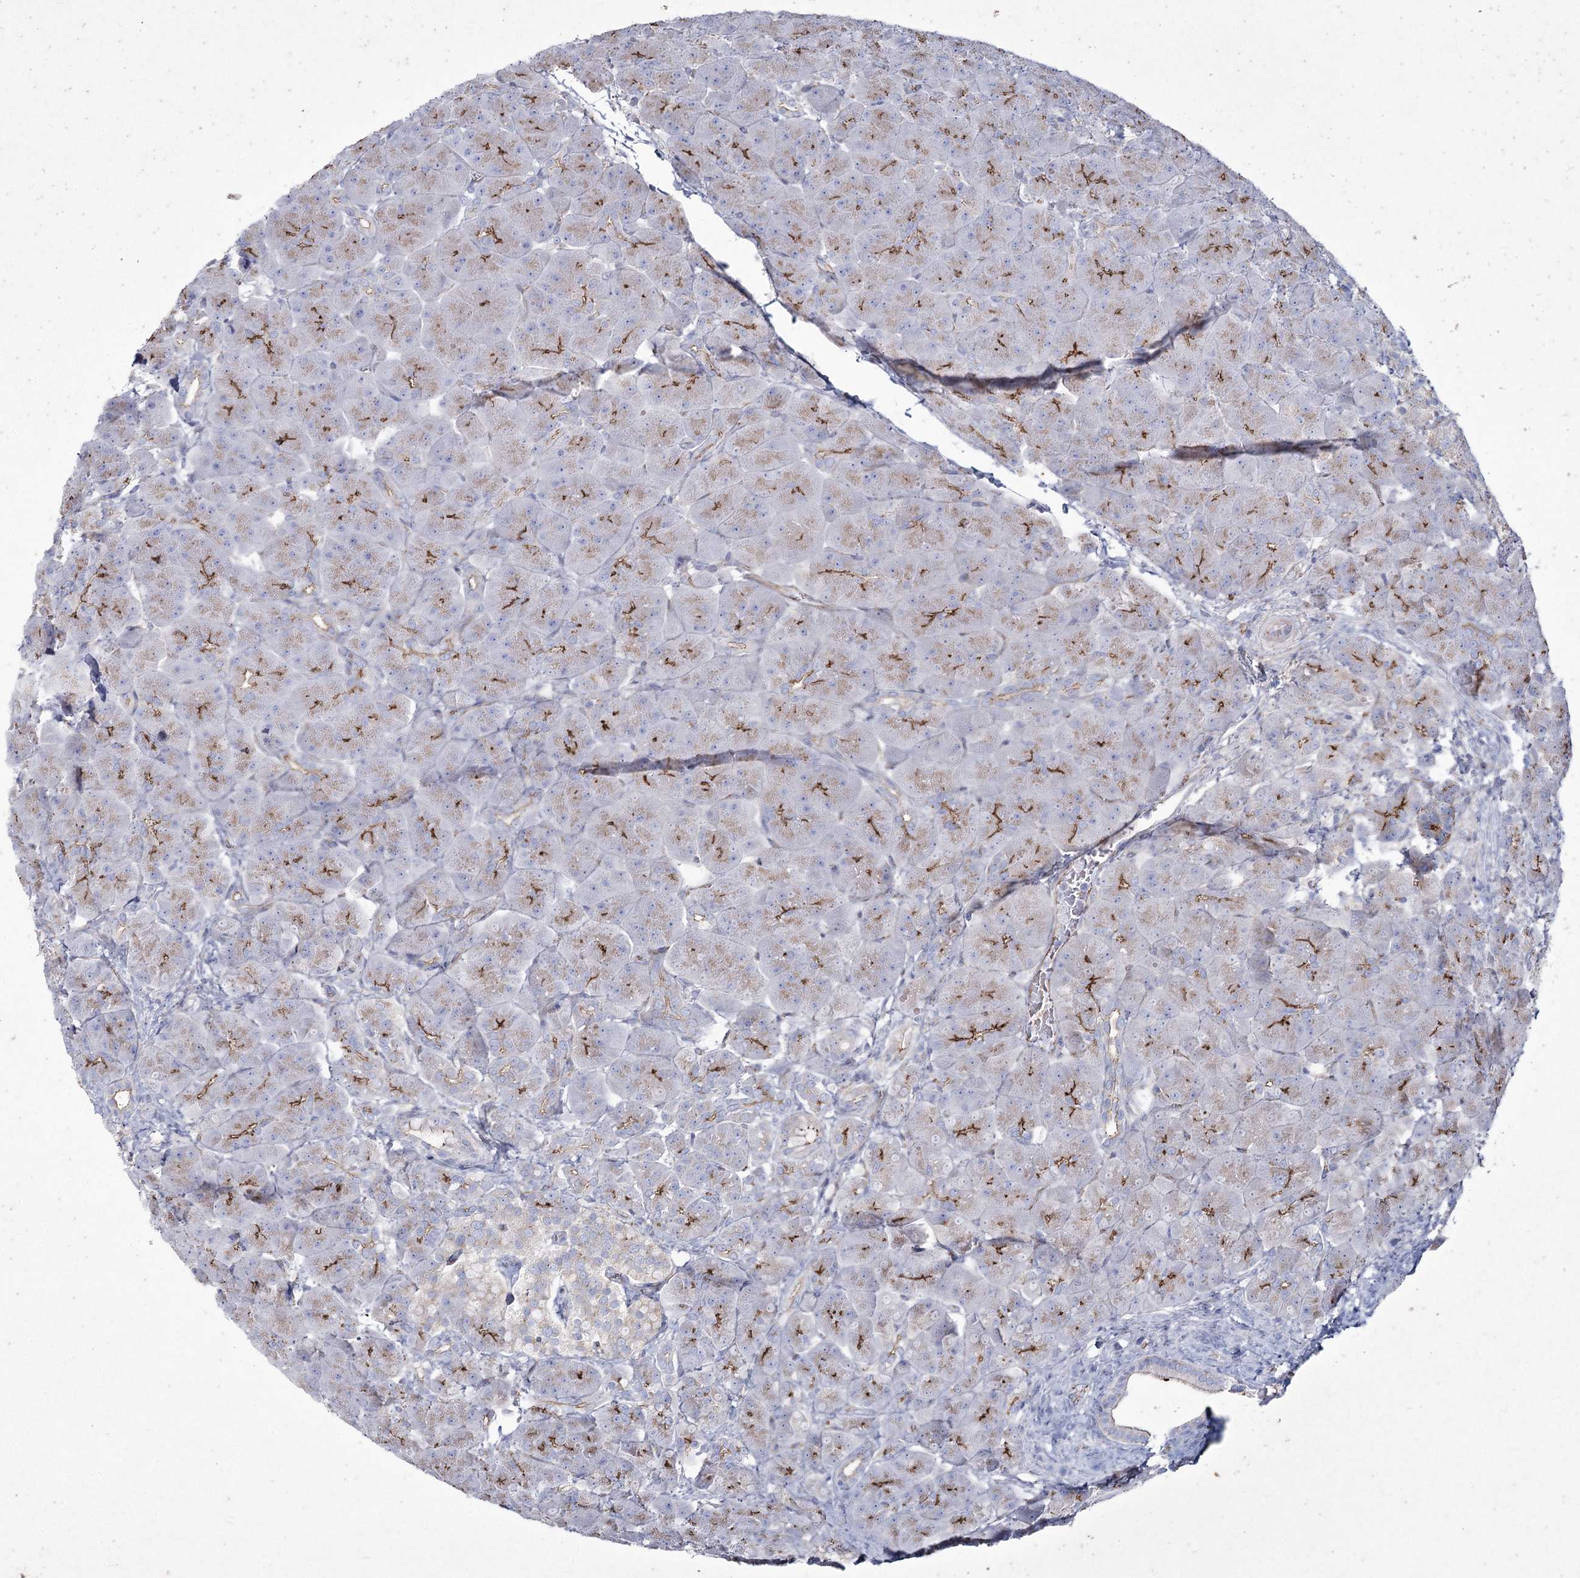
{"staining": {"intensity": "moderate", "quantity": "<25%", "location": "cytoplasmic/membranous"}, "tissue": "pancreas", "cell_type": "Exocrine glandular cells", "image_type": "normal", "snomed": [{"axis": "morphology", "description": "Normal tissue, NOS"}, {"axis": "topography", "description": "Pancreas"}], "caption": "Immunohistochemistry (DAB (3,3'-diaminobenzidine)) staining of benign pancreas demonstrates moderate cytoplasmic/membranous protein expression in about <25% of exocrine glandular cells. Immunohistochemistry (ihc) stains the protein of interest in brown and the nuclei are stained blue.", "gene": "LDLRAD3", "patient": {"sex": "male", "age": 66}}